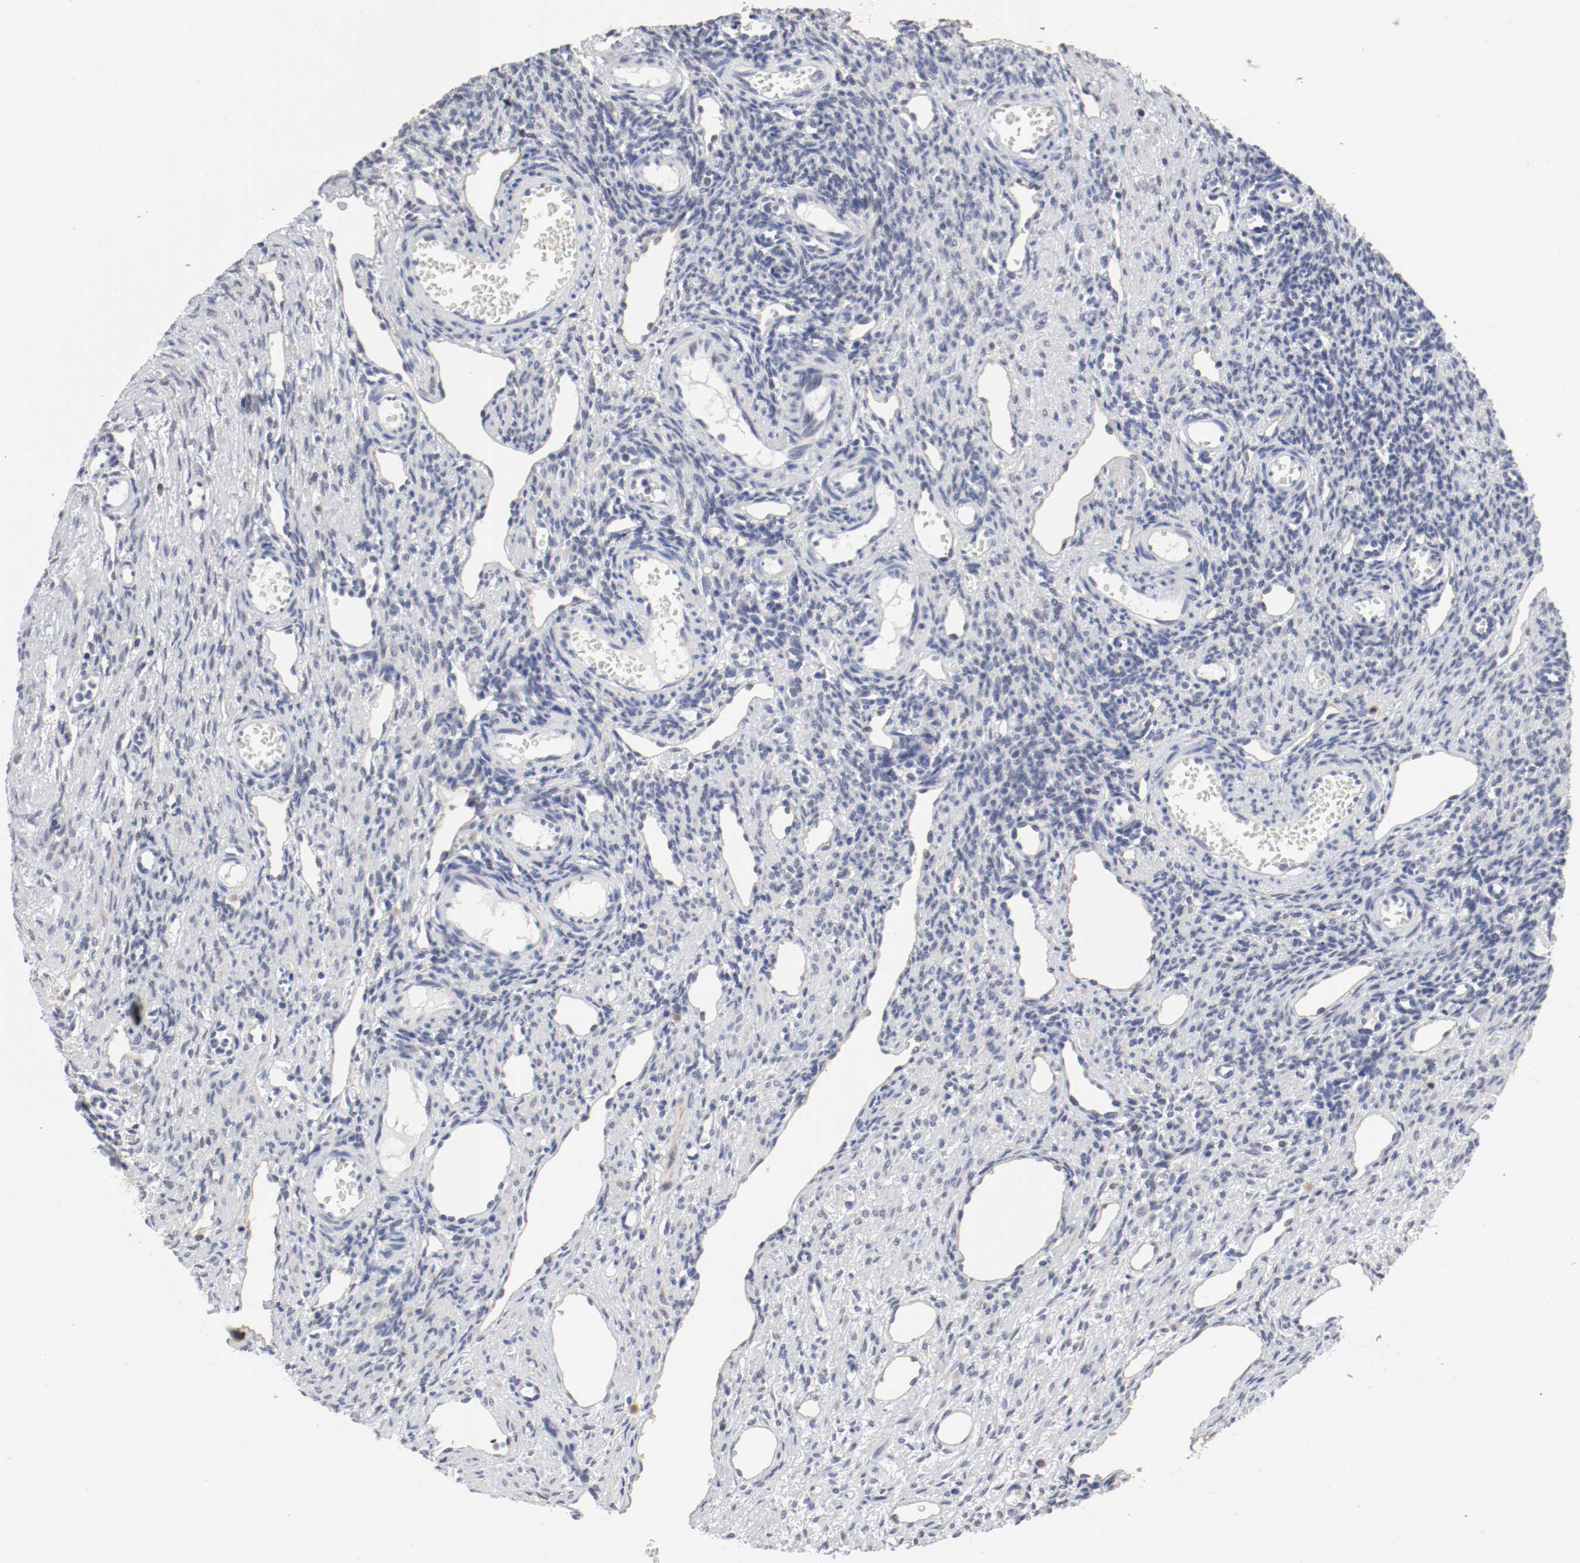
{"staining": {"intensity": "negative", "quantity": "none", "location": "none"}, "tissue": "ovary", "cell_type": "Follicle cells", "image_type": "normal", "snomed": [{"axis": "morphology", "description": "Normal tissue, NOS"}, {"axis": "topography", "description": "Ovary"}], "caption": "Immunohistochemistry (IHC) micrograph of normal ovary: ovary stained with DAB reveals no significant protein expression in follicle cells.", "gene": "ANKLE2", "patient": {"sex": "female", "age": 33}}